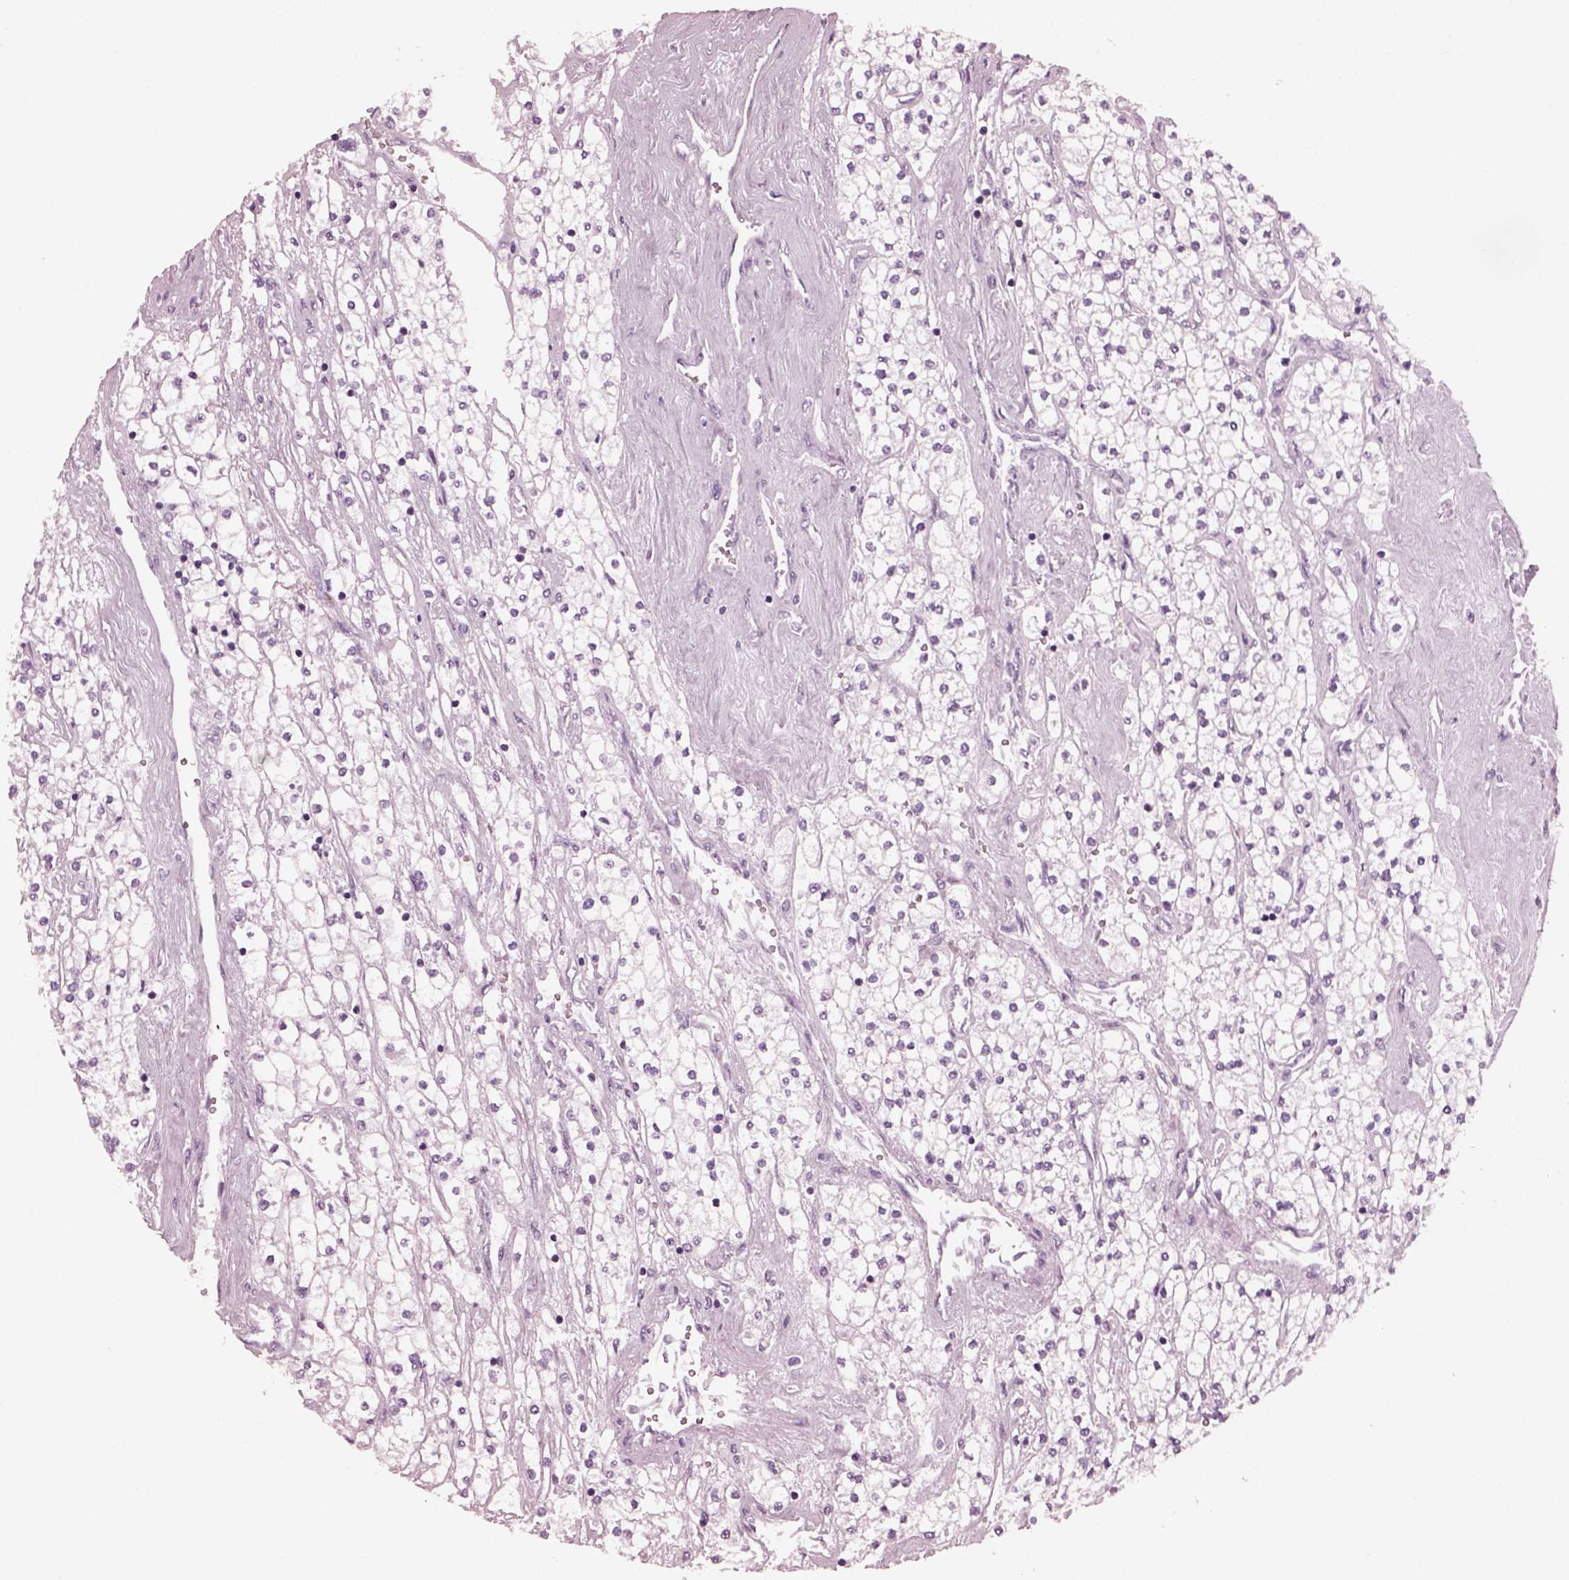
{"staining": {"intensity": "negative", "quantity": "none", "location": "none"}, "tissue": "renal cancer", "cell_type": "Tumor cells", "image_type": "cancer", "snomed": [{"axis": "morphology", "description": "Adenocarcinoma, NOS"}, {"axis": "topography", "description": "Kidney"}], "caption": "The IHC photomicrograph has no significant positivity in tumor cells of renal cancer (adenocarcinoma) tissue.", "gene": "SHTN1", "patient": {"sex": "male", "age": 80}}